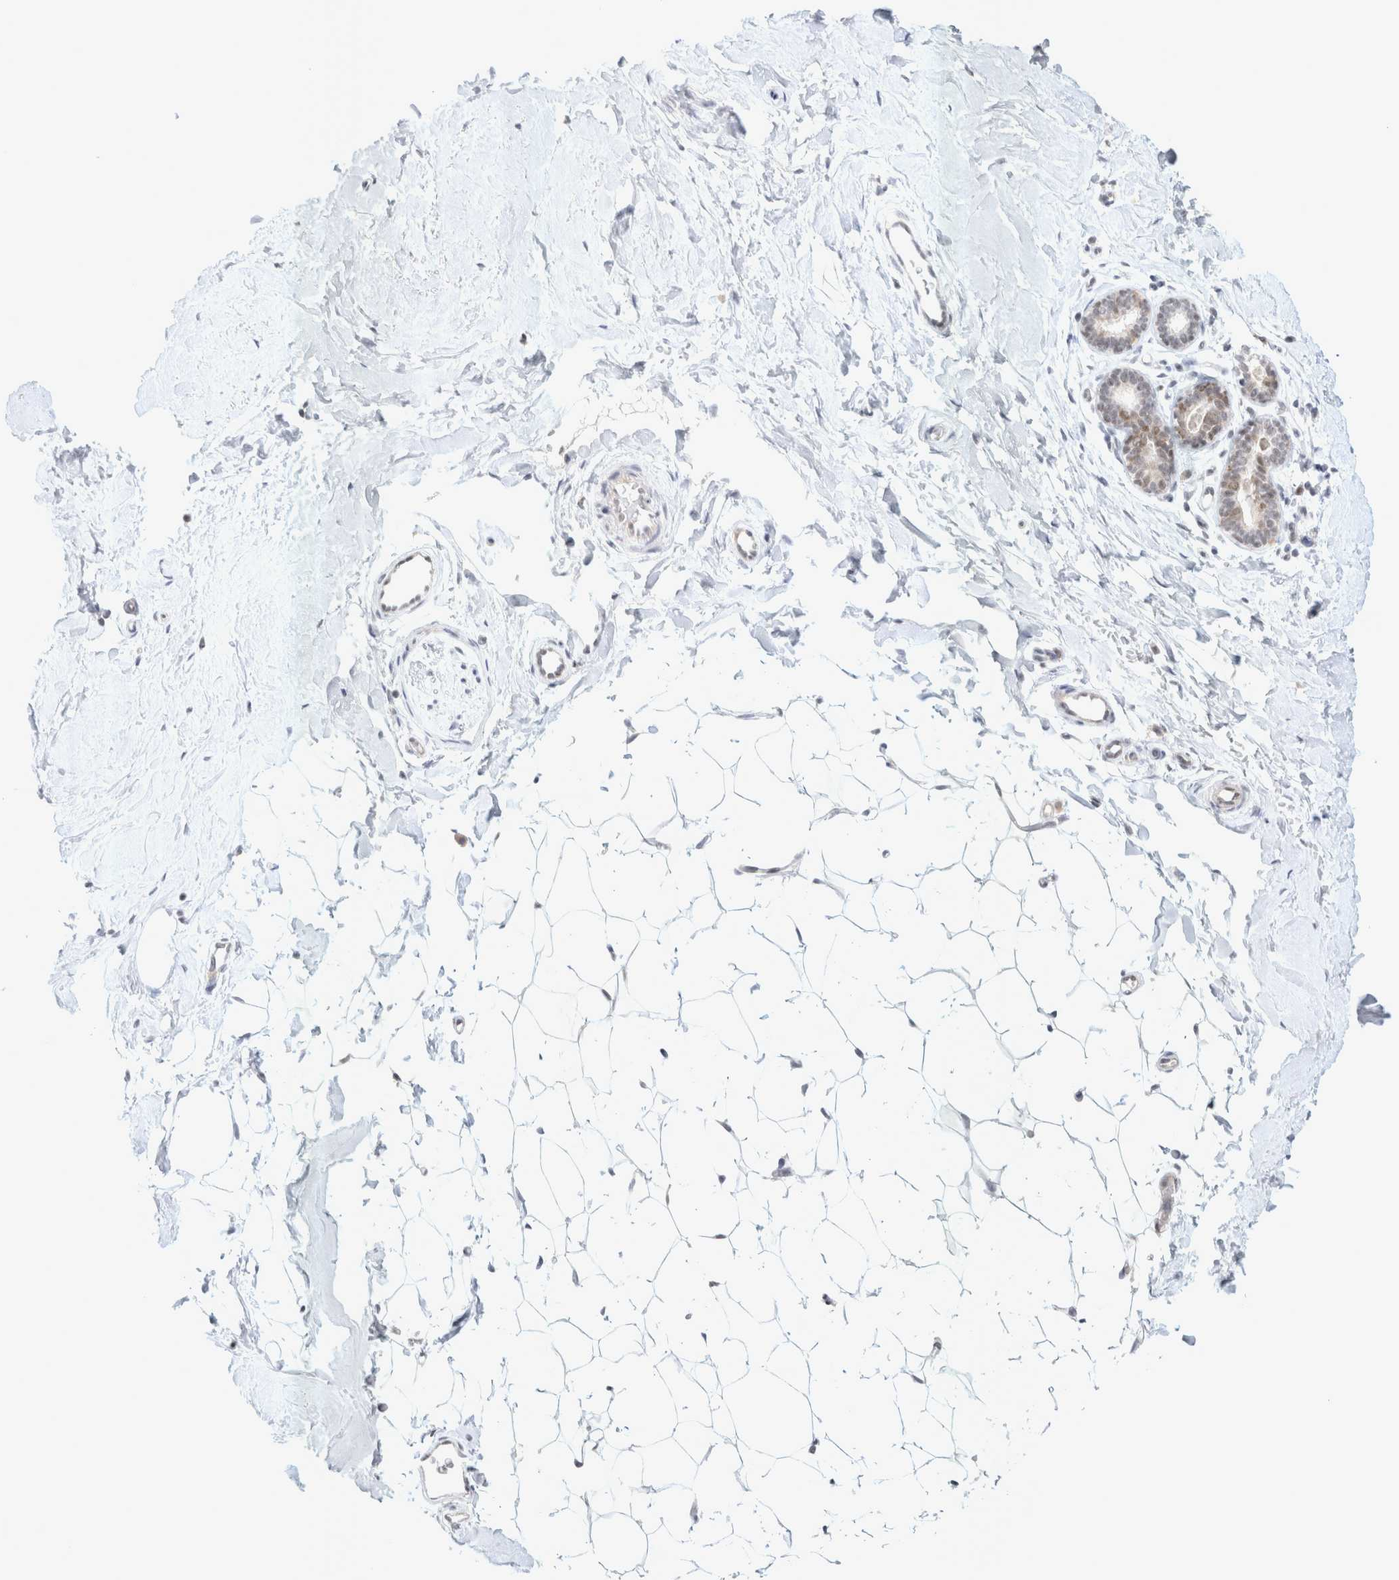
{"staining": {"intensity": "negative", "quantity": "none", "location": "none"}, "tissue": "breast", "cell_type": "Adipocytes", "image_type": "normal", "snomed": [{"axis": "morphology", "description": "Normal tissue, NOS"}, {"axis": "topography", "description": "Breast"}], "caption": "This is an immunohistochemistry (IHC) photomicrograph of benign breast. There is no expression in adipocytes.", "gene": "TRMT12", "patient": {"sex": "female", "age": 23}}